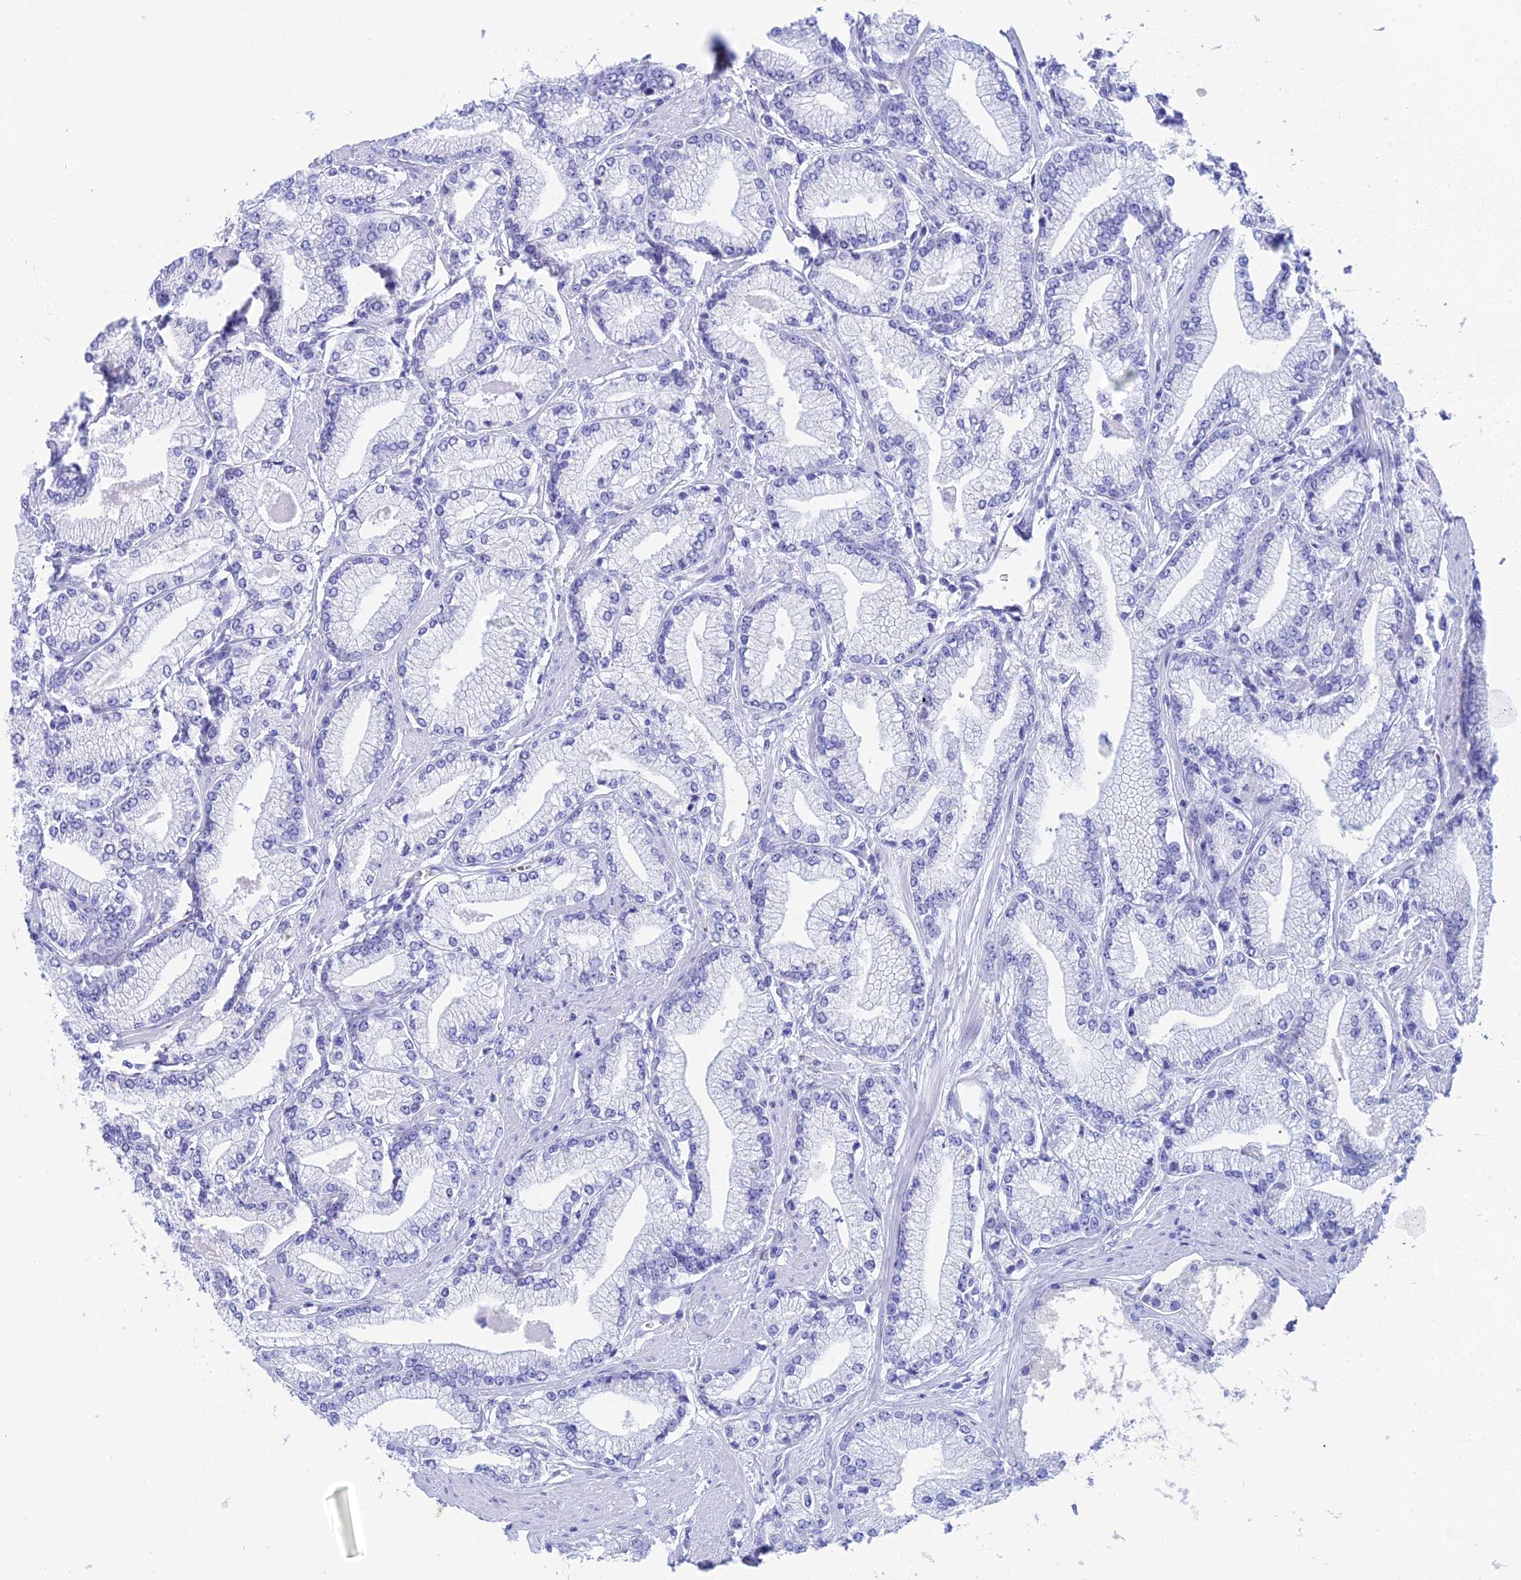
{"staining": {"intensity": "negative", "quantity": "none", "location": "none"}, "tissue": "prostate cancer", "cell_type": "Tumor cells", "image_type": "cancer", "snomed": [{"axis": "morphology", "description": "Adenocarcinoma, High grade"}, {"axis": "topography", "description": "Prostate"}], "caption": "Tumor cells show no significant protein positivity in high-grade adenocarcinoma (prostate).", "gene": "REG1A", "patient": {"sex": "male", "age": 67}}